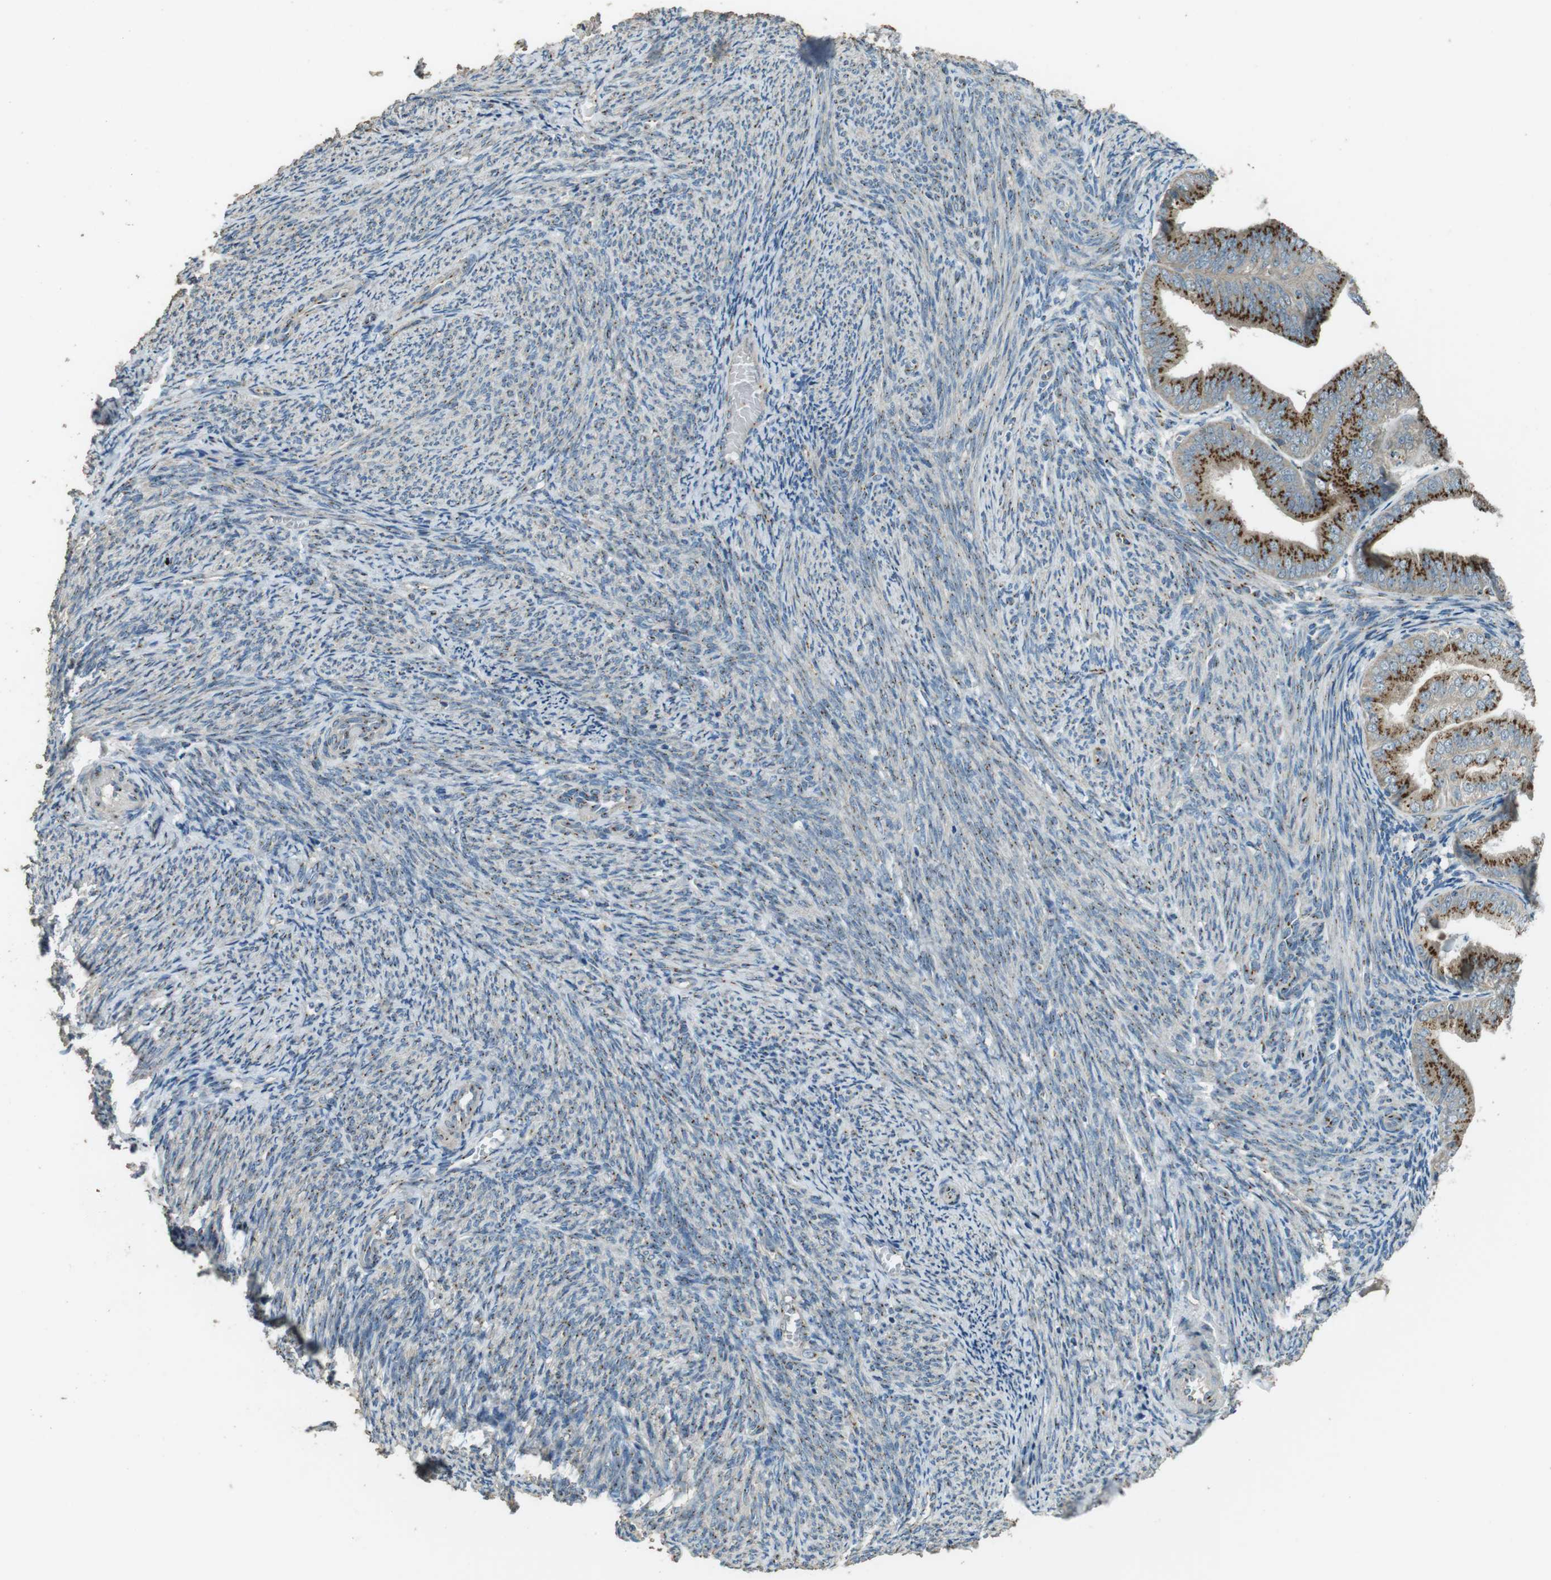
{"staining": {"intensity": "strong", "quantity": ">75%", "location": "cytoplasmic/membranous"}, "tissue": "endometrial cancer", "cell_type": "Tumor cells", "image_type": "cancer", "snomed": [{"axis": "morphology", "description": "Adenocarcinoma, NOS"}, {"axis": "topography", "description": "Endometrium"}], "caption": "High-magnification brightfield microscopy of endometrial cancer stained with DAB (brown) and counterstained with hematoxylin (blue). tumor cells exhibit strong cytoplasmic/membranous staining is identified in about>75% of cells.", "gene": "TMEM115", "patient": {"sex": "female", "age": 63}}